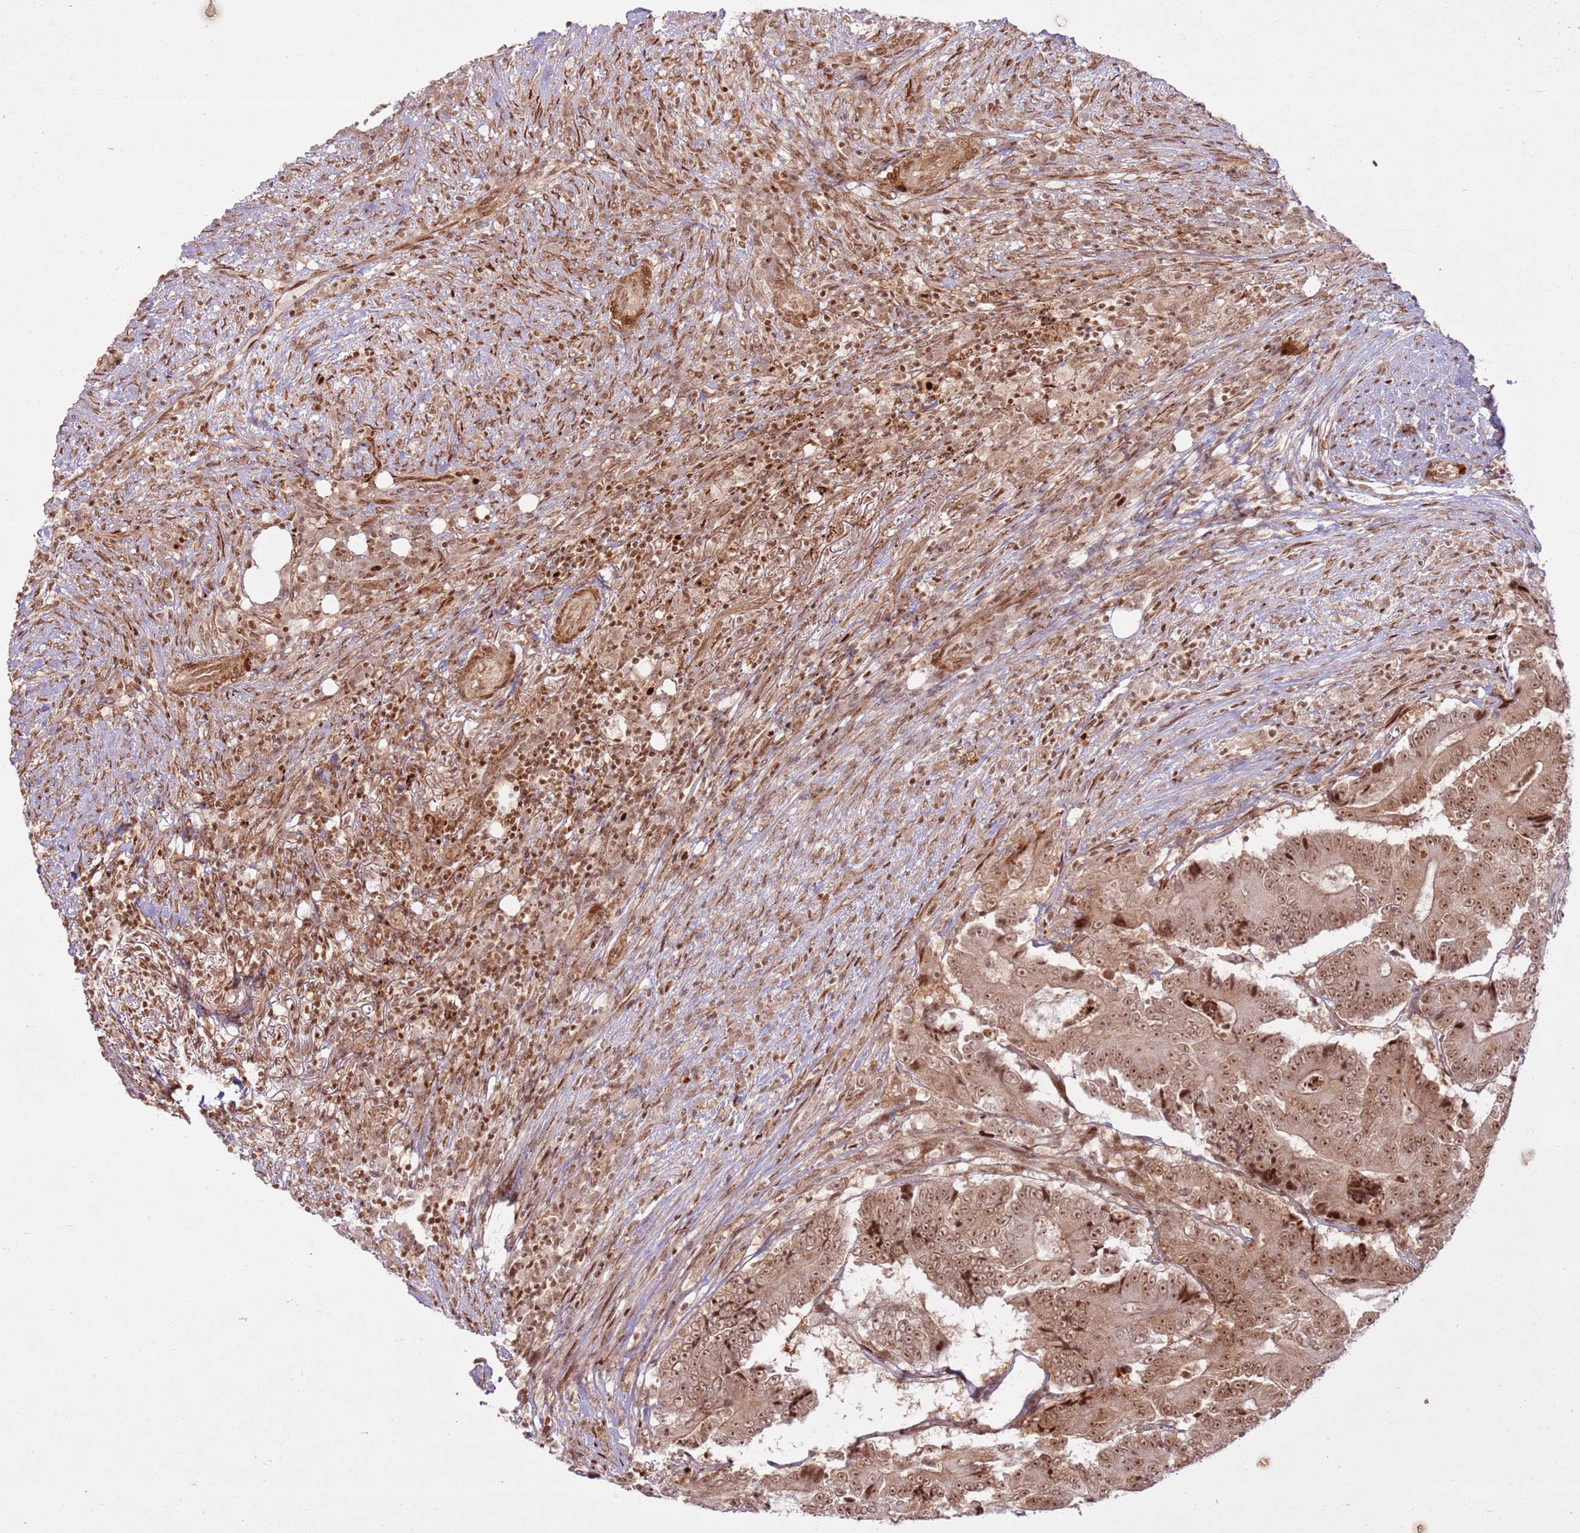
{"staining": {"intensity": "strong", "quantity": ">75%", "location": "cytoplasmic/membranous,nuclear"}, "tissue": "colorectal cancer", "cell_type": "Tumor cells", "image_type": "cancer", "snomed": [{"axis": "morphology", "description": "Adenocarcinoma, NOS"}, {"axis": "topography", "description": "Colon"}], "caption": "A brown stain labels strong cytoplasmic/membranous and nuclear staining of a protein in human colorectal cancer (adenocarcinoma) tumor cells. The staining was performed using DAB (3,3'-diaminobenzidine), with brown indicating positive protein expression. Nuclei are stained blue with hematoxylin.", "gene": "KLHL36", "patient": {"sex": "male", "age": 83}}